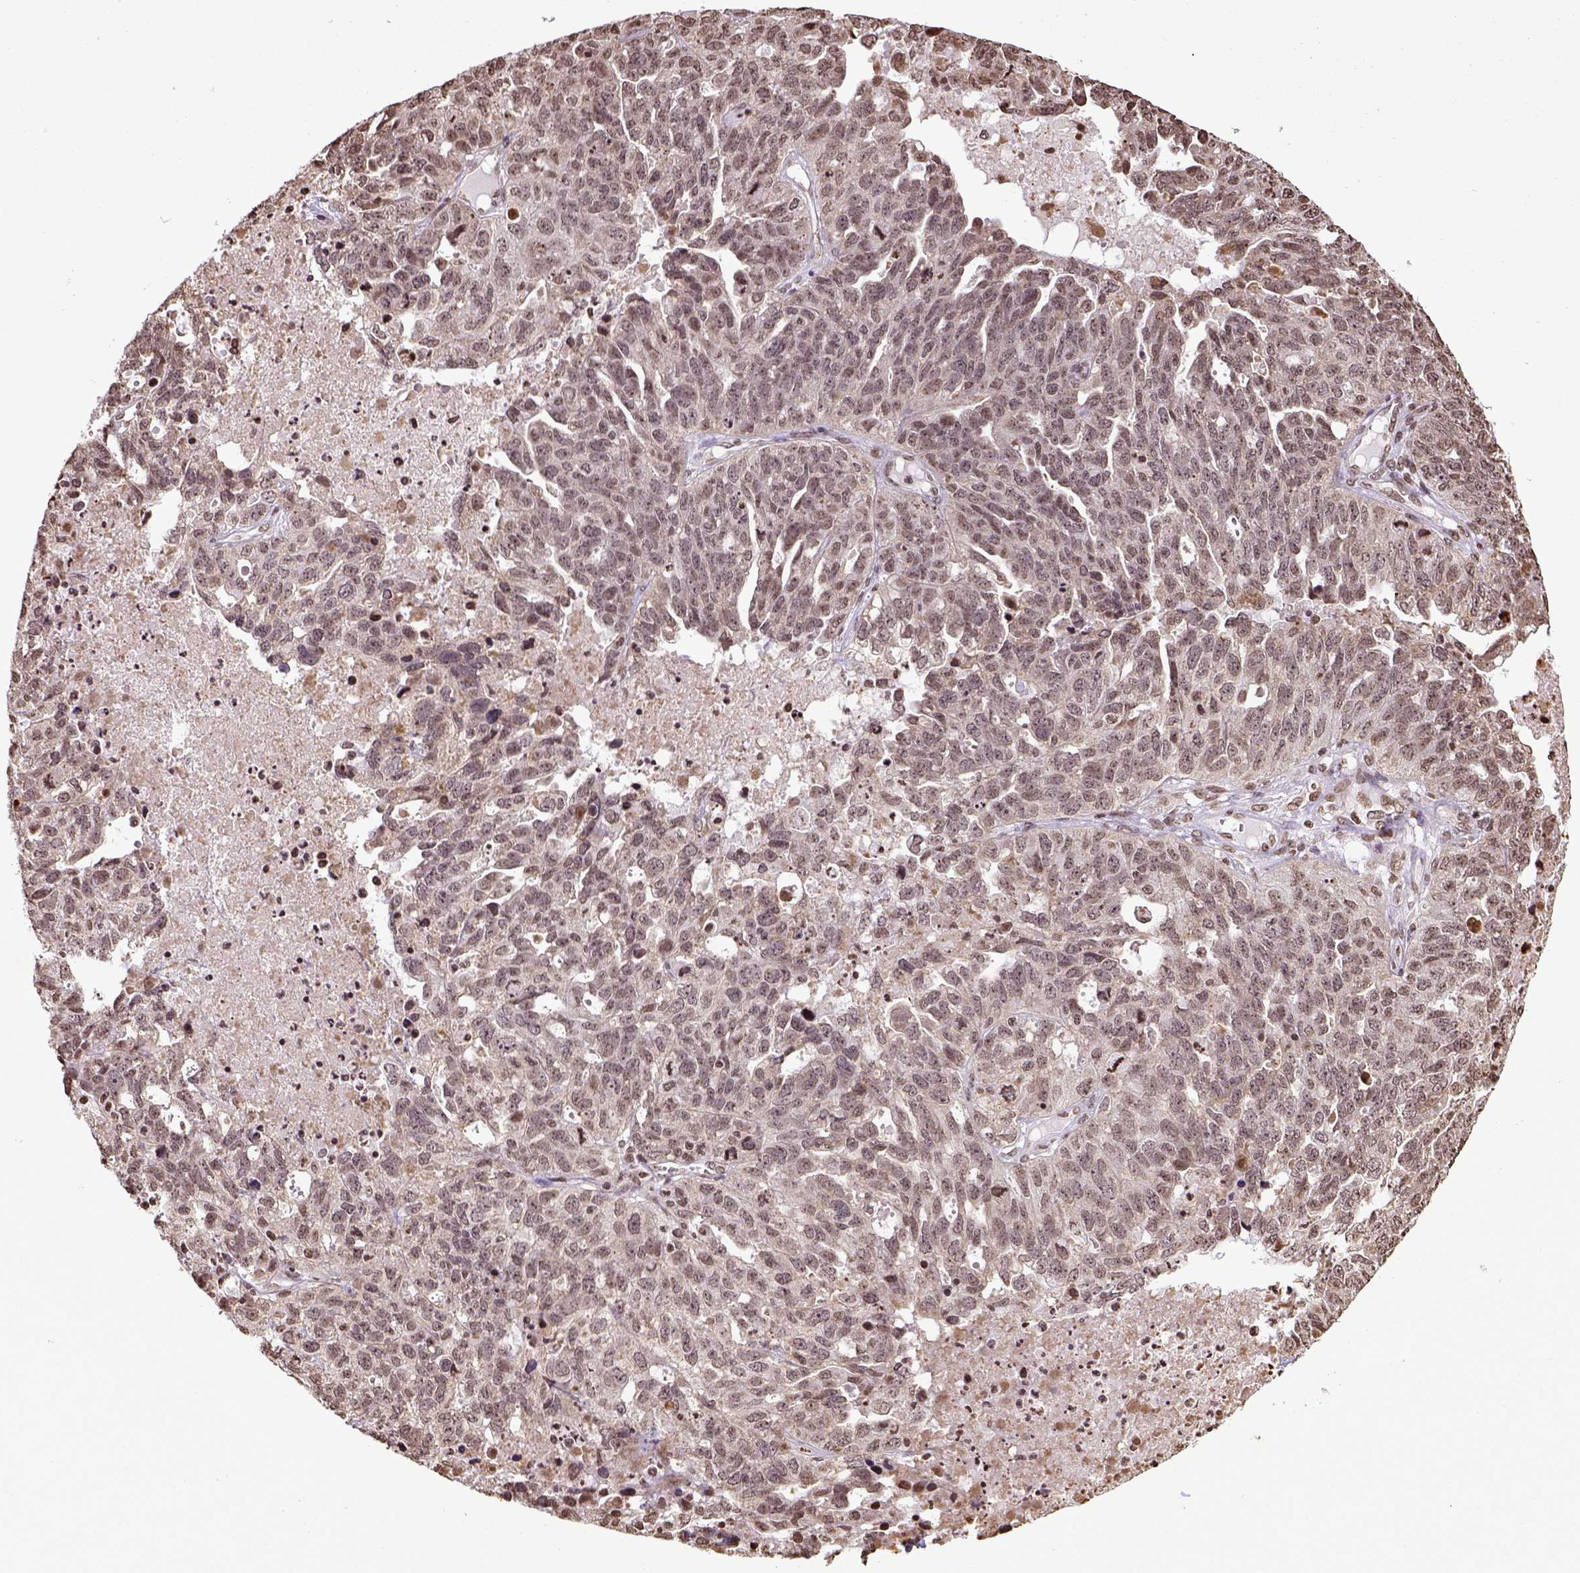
{"staining": {"intensity": "weak", "quantity": ">75%", "location": "nuclear"}, "tissue": "ovarian cancer", "cell_type": "Tumor cells", "image_type": "cancer", "snomed": [{"axis": "morphology", "description": "Cystadenocarcinoma, serous, NOS"}, {"axis": "topography", "description": "Ovary"}], "caption": "An image showing weak nuclear positivity in about >75% of tumor cells in ovarian cancer (serous cystadenocarcinoma), as visualized by brown immunohistochemical staining.", "gene": "ZNF75D", "patient": {"sex": "female", "age": 71}}